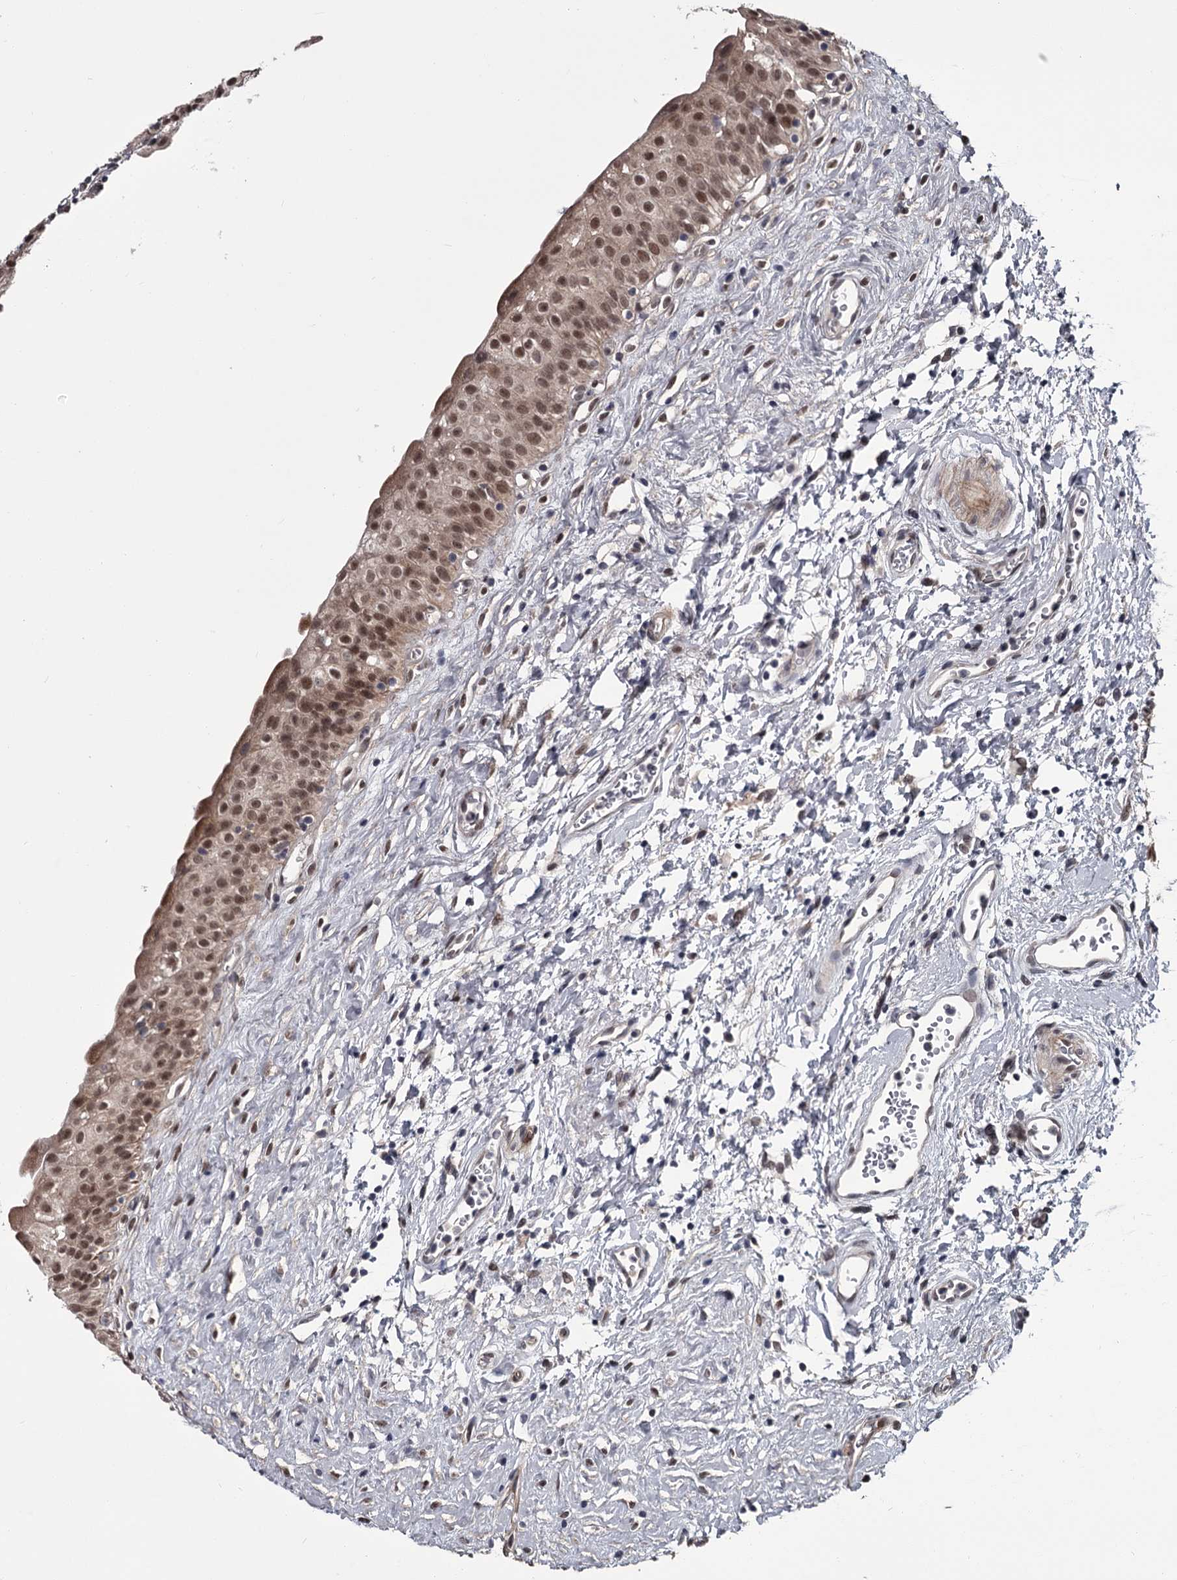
{"staining": {"intensity": "moderate", "quantity": ">75%", "location": "nuclear"}, "tissue": "urinary bladder", "cell_type": "Urothelial cells", "image_type": "normal", "snomed": [{"axis": "morphology", "description": "Normal tissue, NOS"}, {"axis": "topography", "description": "Urinary bladder"}], "caption": "Immunohistochemical staining of unremarkable urinary bladder demonstrates moderate nuclear protein staining in about >75% of urothelial cells.", "gene": "PRPF40B", "patient": {"sex": "male", "age": 51}}